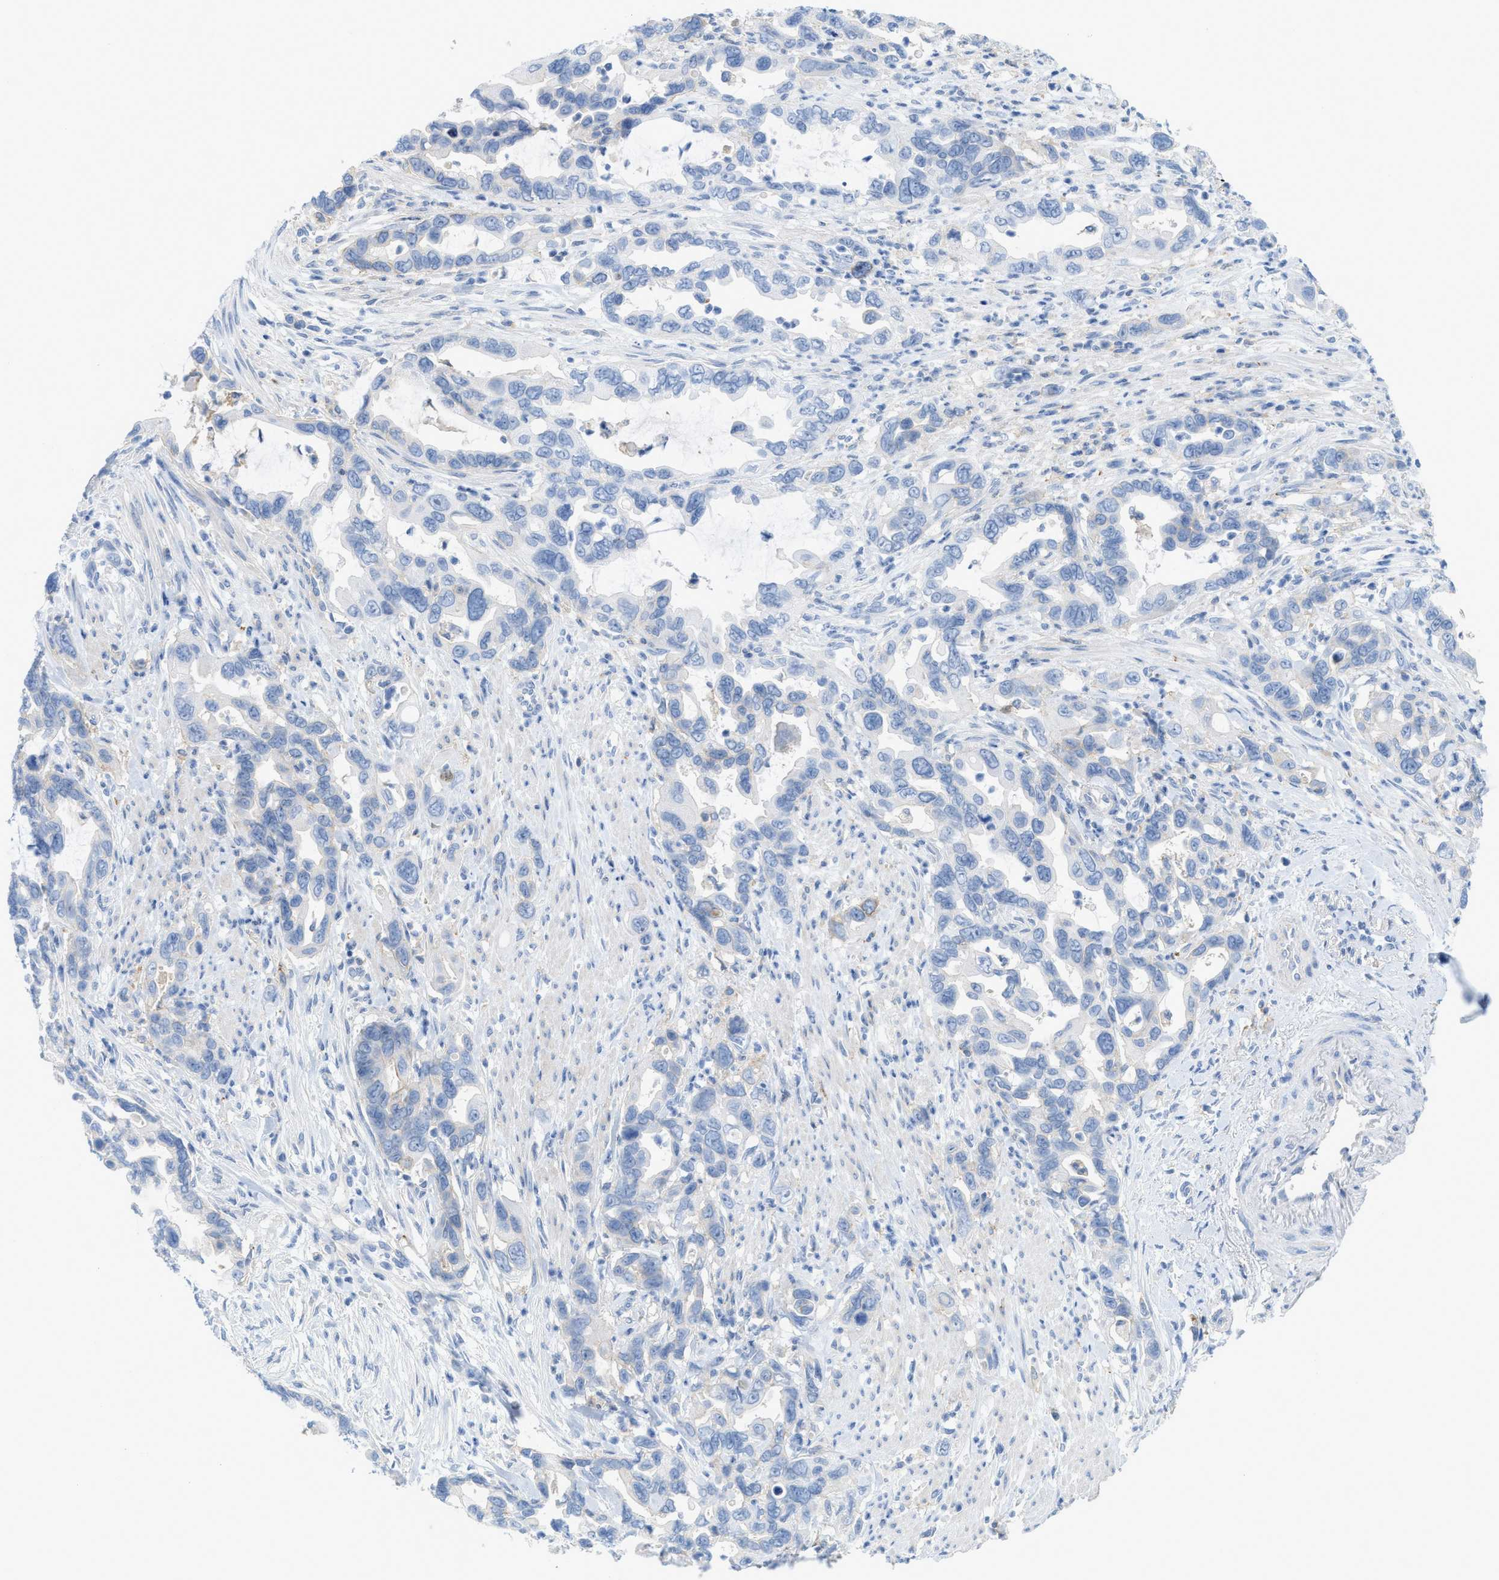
{"staining": {"intensity": "negative", "quantity": "none", "location": "none"}, "tissue": "pancreatic cancer", "cell_type": "Tumor cells", "image_type": "cancer", "snomed": [{"axis": "morphology", "description": "Adenocarcinoma, NOS"}, {"axis": "topography", "description": "Pancreas"}], "caption": "IHC histopathology image of neoplastic tissue: human pancreatic adenocarcinoma stained with DAB demonstrates no significant protein positivity in tumor cells.", "gene": "SLC3A2", "patient": {"sex": "female", "age": 70}}